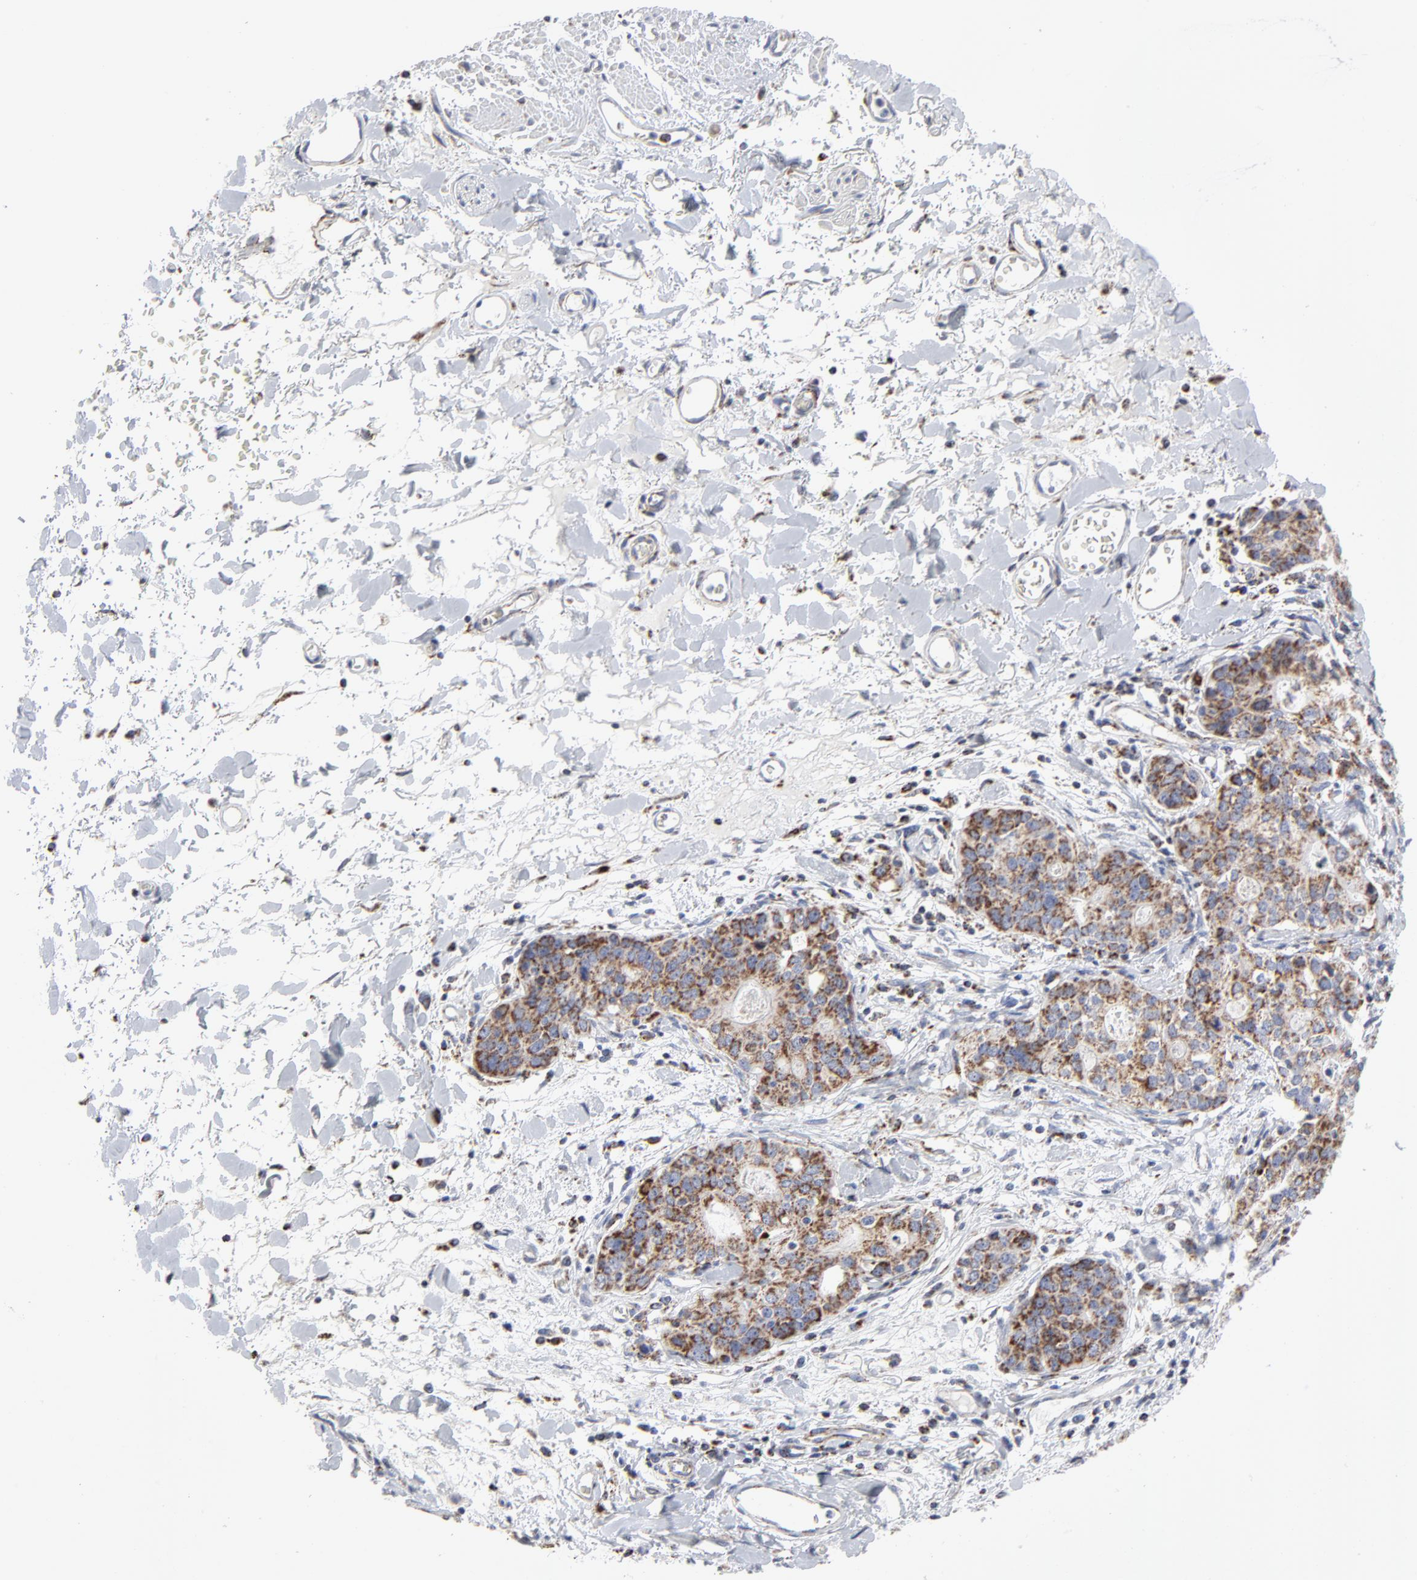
{"staining": {"intensity": "moderate", "quantity": ">75%", "location": "cytoplasmic/membranous"}, "tissue": "stomach cancer", "cell_type": "Tumor cells", "image_type": "cancer", "snomed": [{"axis": "morphology", "description": "Adenocarcinoma, NOS"}, {"axis": "topography", "description": "Esophagus"}, {"axis": "topography", "description": "Stomach"}], "caption": "This micrograph reveals IHC staining of human adenocarcinoma (stomach), with medium moderate cytoplasmic/membranous staining in about >75% of tumor cells.", "gene": "TXNRD2", "patient": {"sex": "male", "age": 74}}